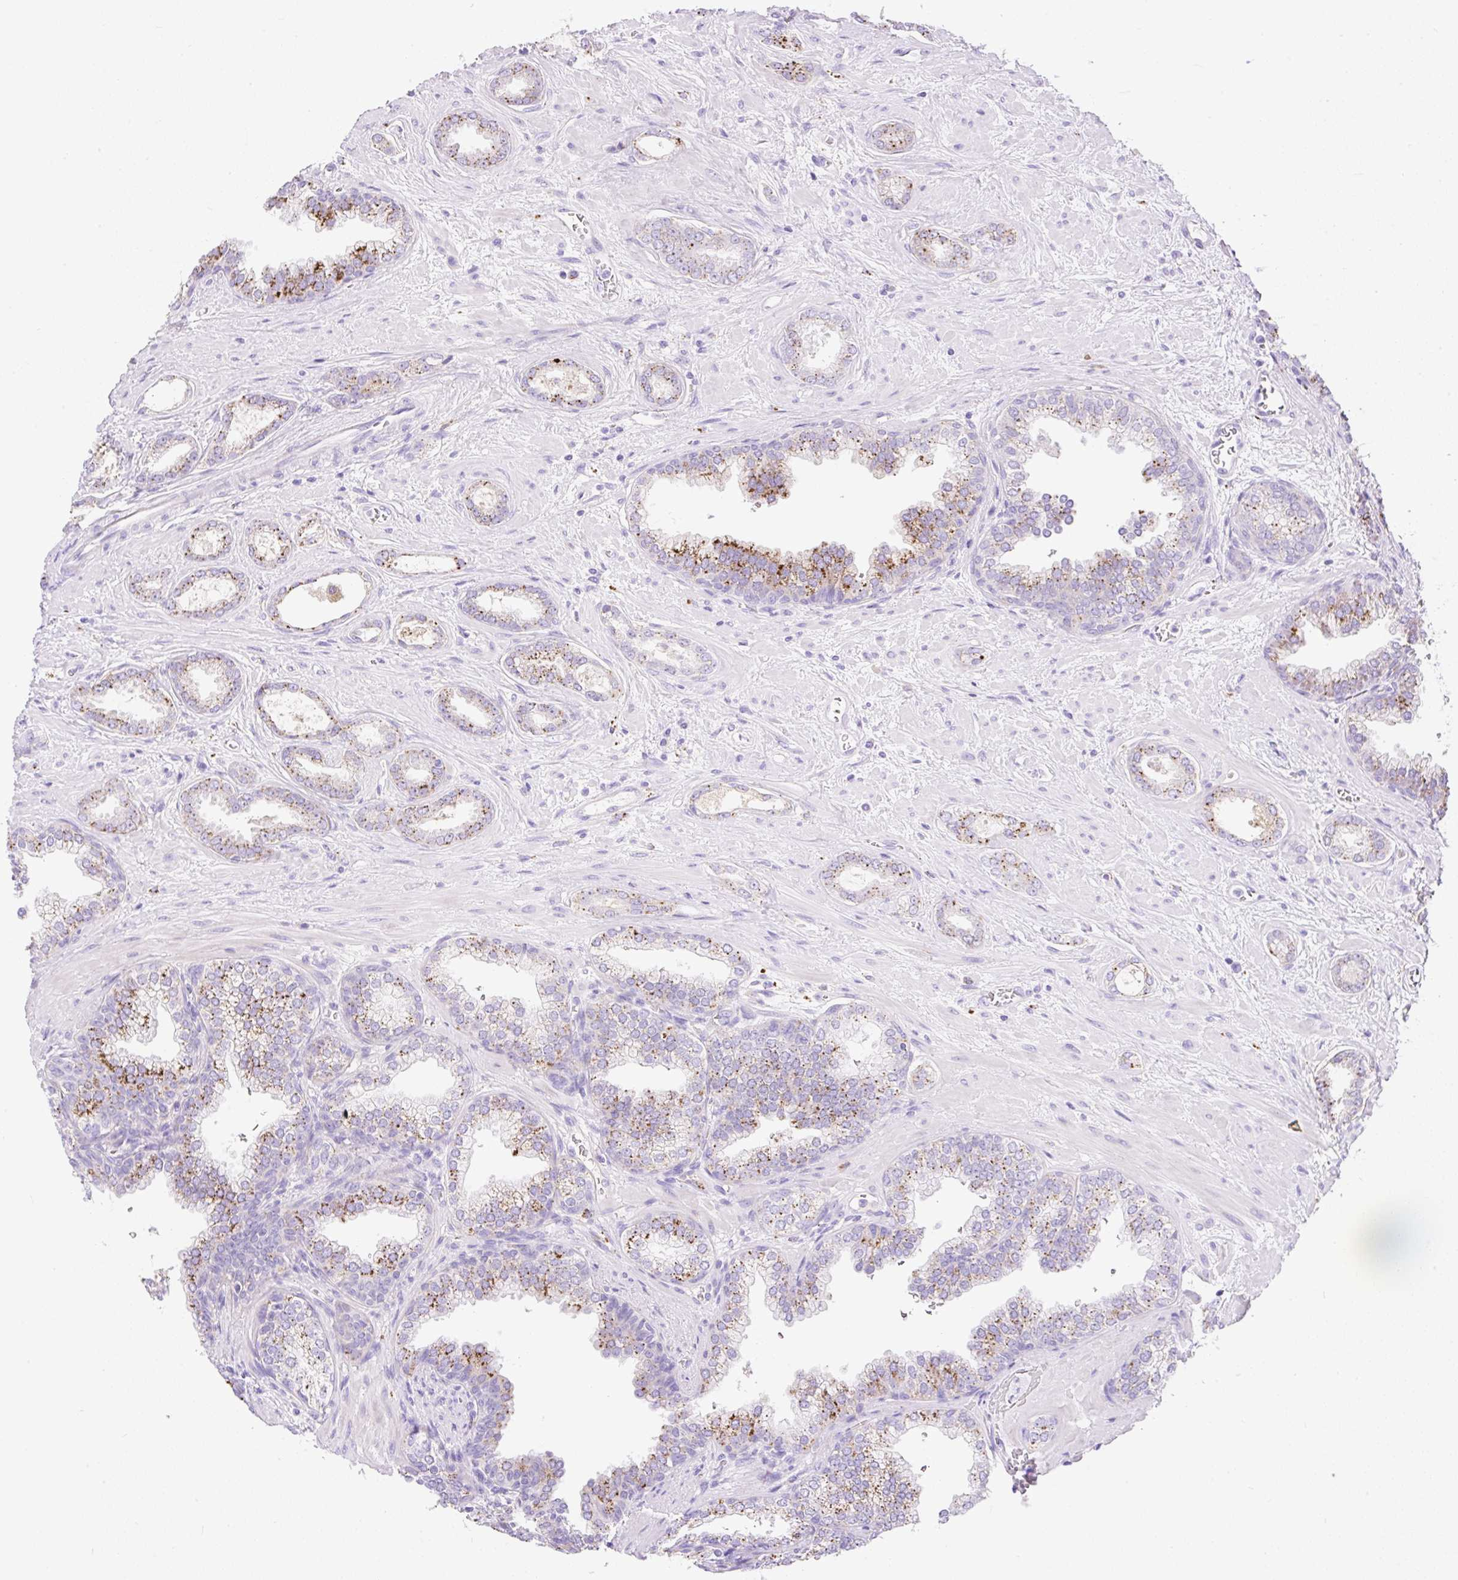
{"staining": {"intensity": "moderate", "quantity": "25%-75%", "location": "cytoplasmic/membranous"}, "tissue": "prostate cancer", "cell_type": "Tumor cells", "image_type": "cancer", "snomed": [{"axis": "morphology", "description": "Adenocarcinoma, High grade"}, {"axis": "topography", "description": "Prostate"}], "caption": "Protein expression analysis of human prostate cancer (high-grade adenocarcinoma) reveals moderate cytoplasmic/membranous expression in approximately 25%-75% of tumor cells.", "gene": "HEXB", "patient": {"sex": "male", "age": 58}}